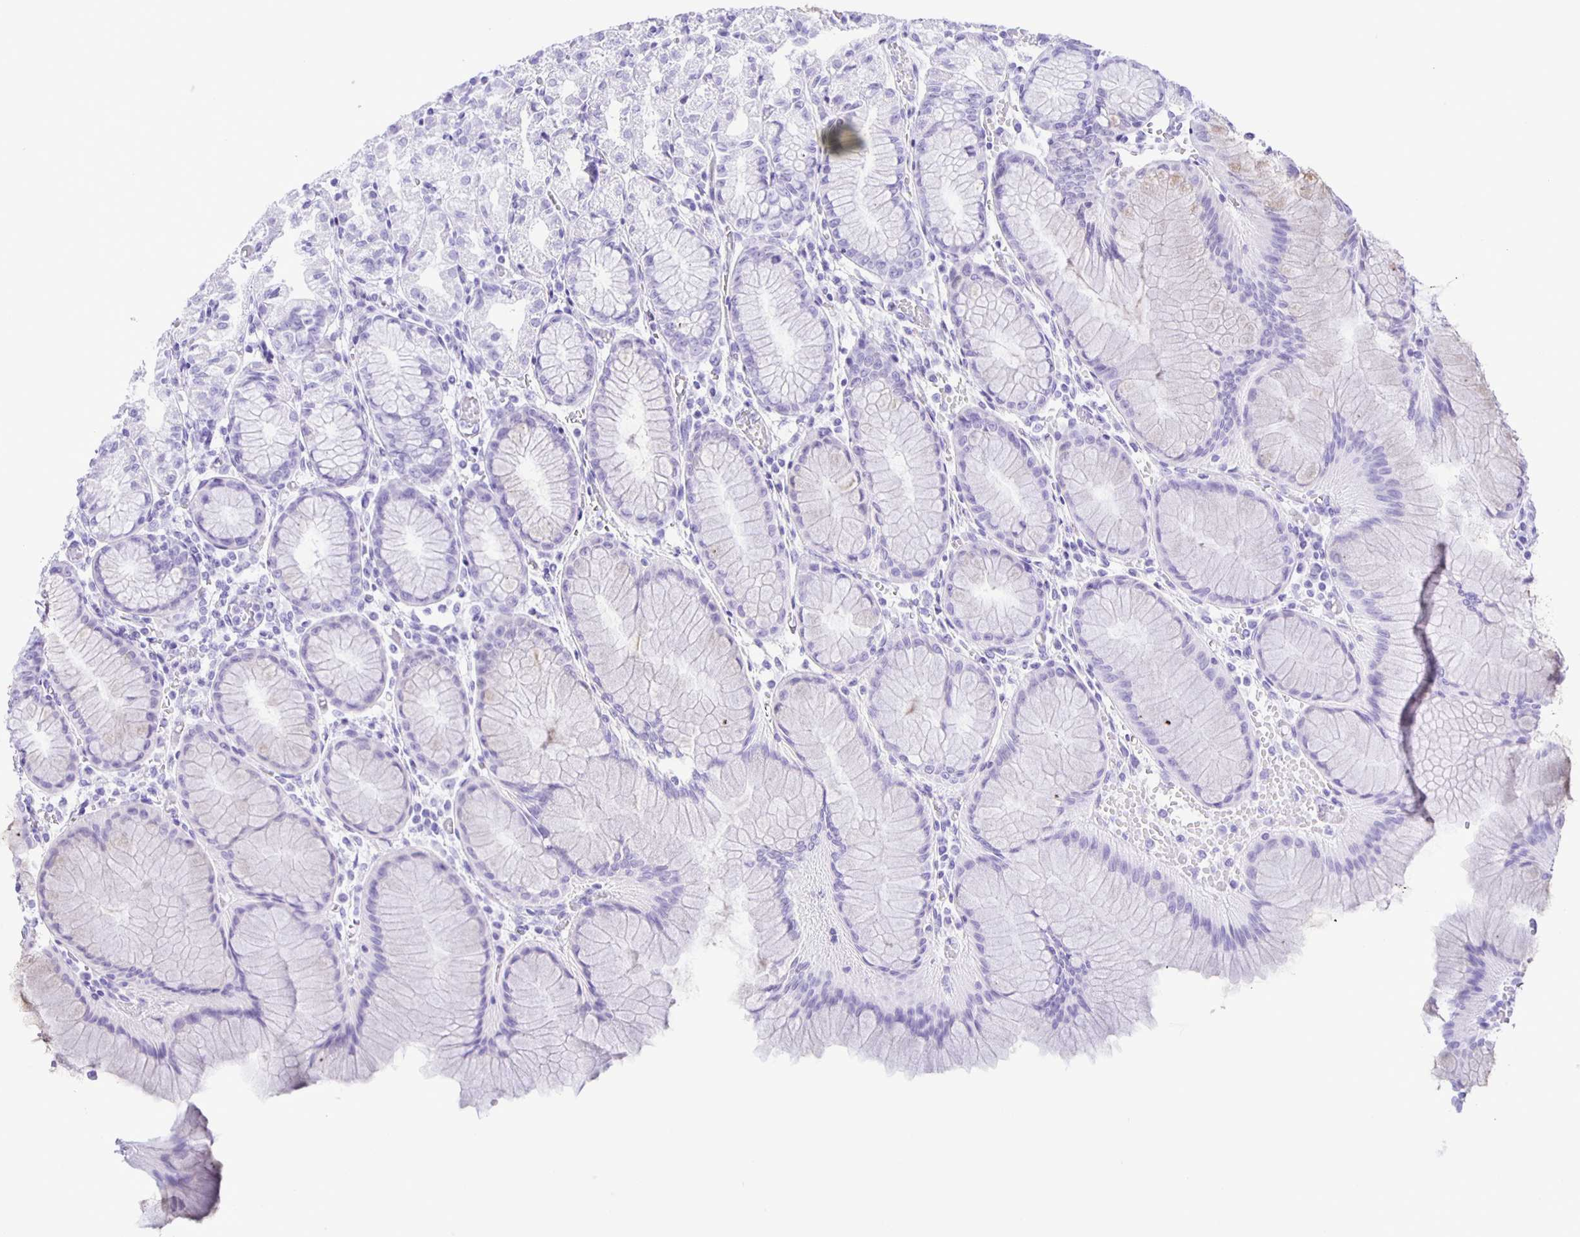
{"staining": {"intensity": "negative", "quantity": "none", "location": "none"}, "tissue": "stomach", "cell_type": "Glandular cells", "image_type": "normal", "snomed": [{"axis": "morphology", "description": "Normal tissue, NOS"}, {"axis": "topography", "description": "Stomach"}], "caption": "Immunohistochemistry of normal human stomach reveals no positivity in glandular cells.", "gene": "EZHIP", "patient": {"sex": "female", "age": 57}}